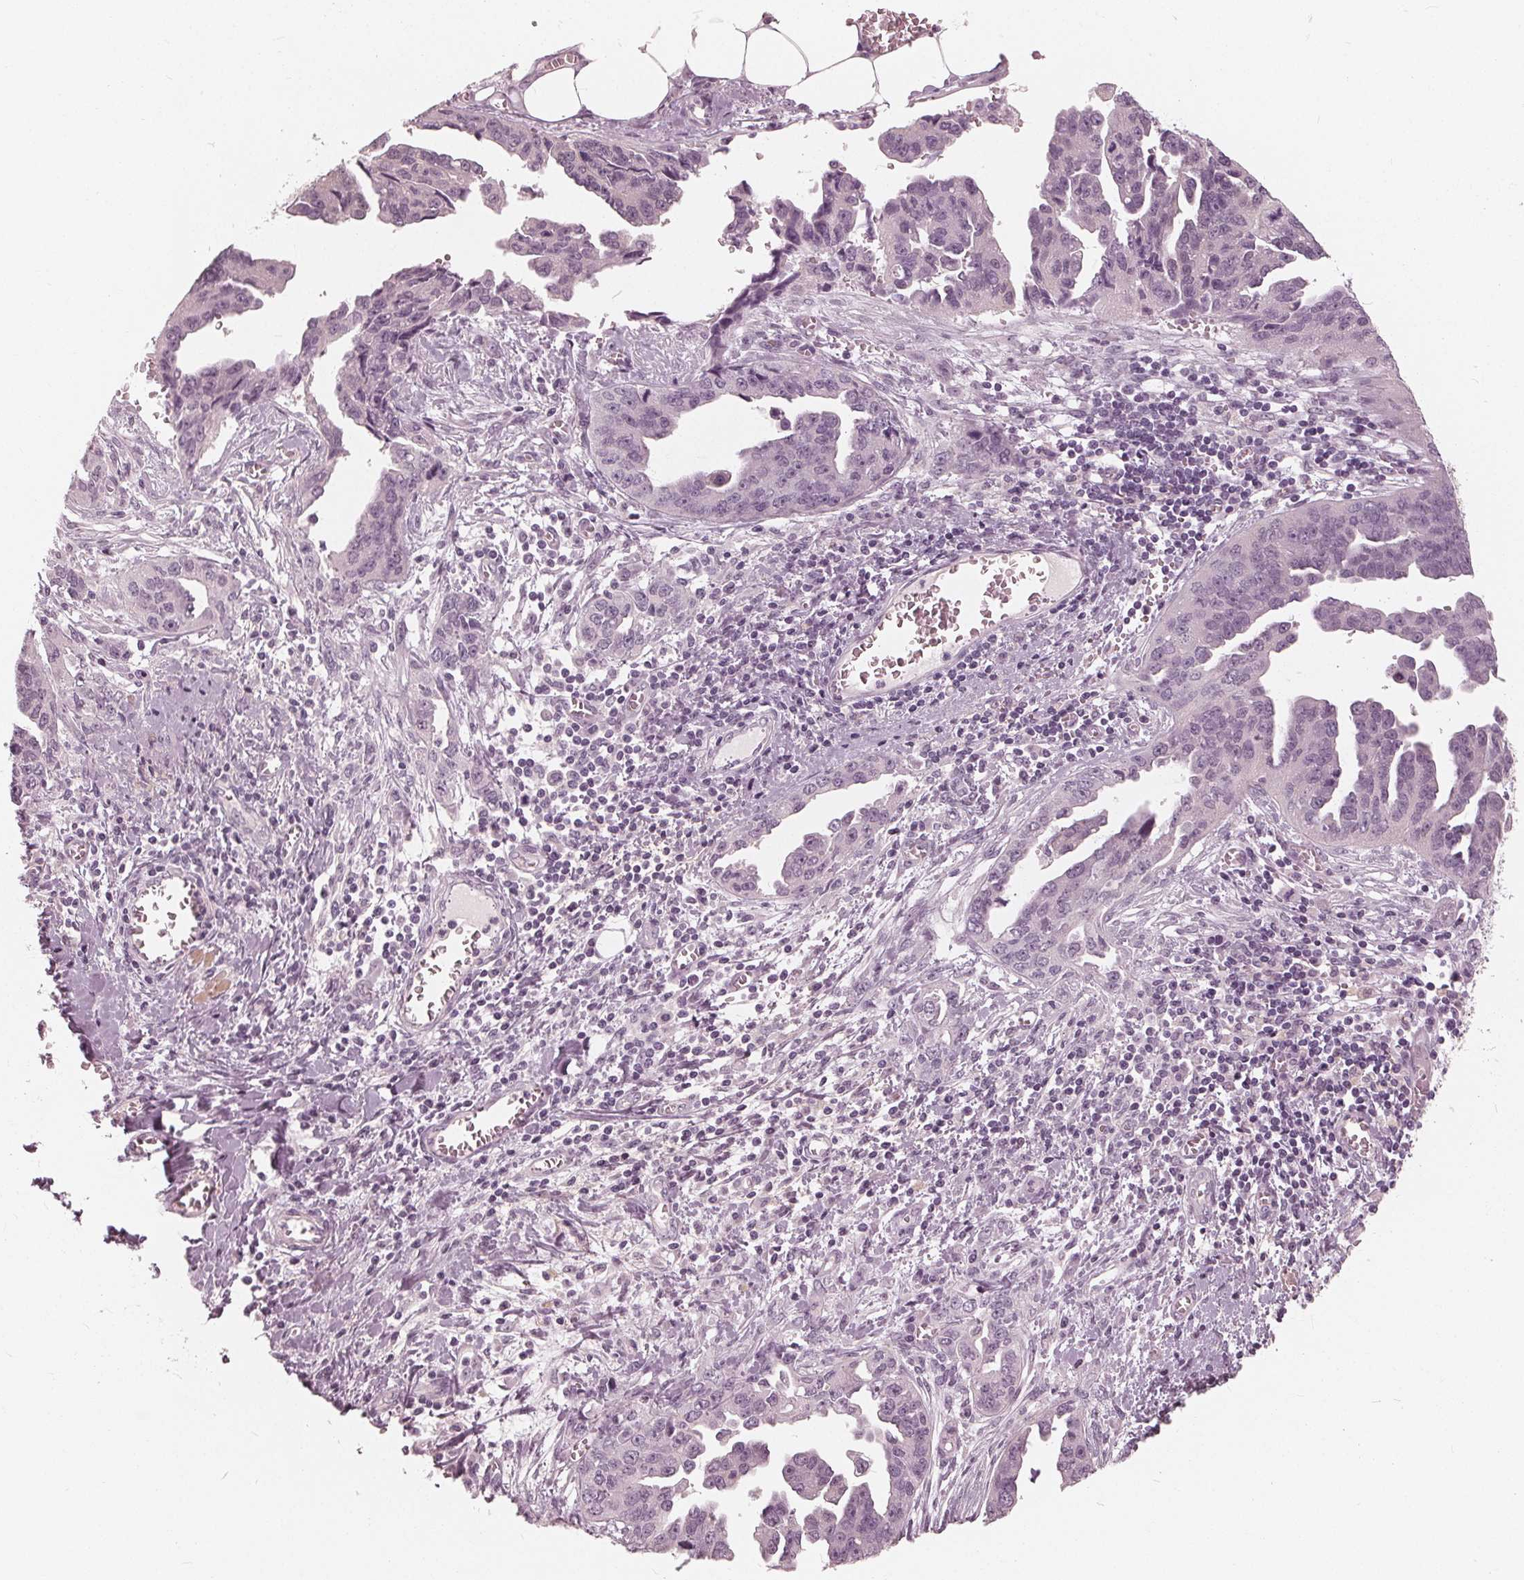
{"staining": {"intensity": "negative", "quantity": "none", "location": "none"}, "tissue": "ovarian cancer", "cell_type": "Tumor cells", "image_type": "cancer", "snomed": [{"axis": "morphology", "description": "Cystadenocarcinoma, serous, NOS"}, {"axis": "topography", "description": "Ovary"}], "caption": "This is an immunohistochemistry histopathology image of serous cystadenocarcinoma (ovarian). There is no staining in tumor cells.", "gene": "SAT2", "patient": {"sex": "female", "age": 75}}